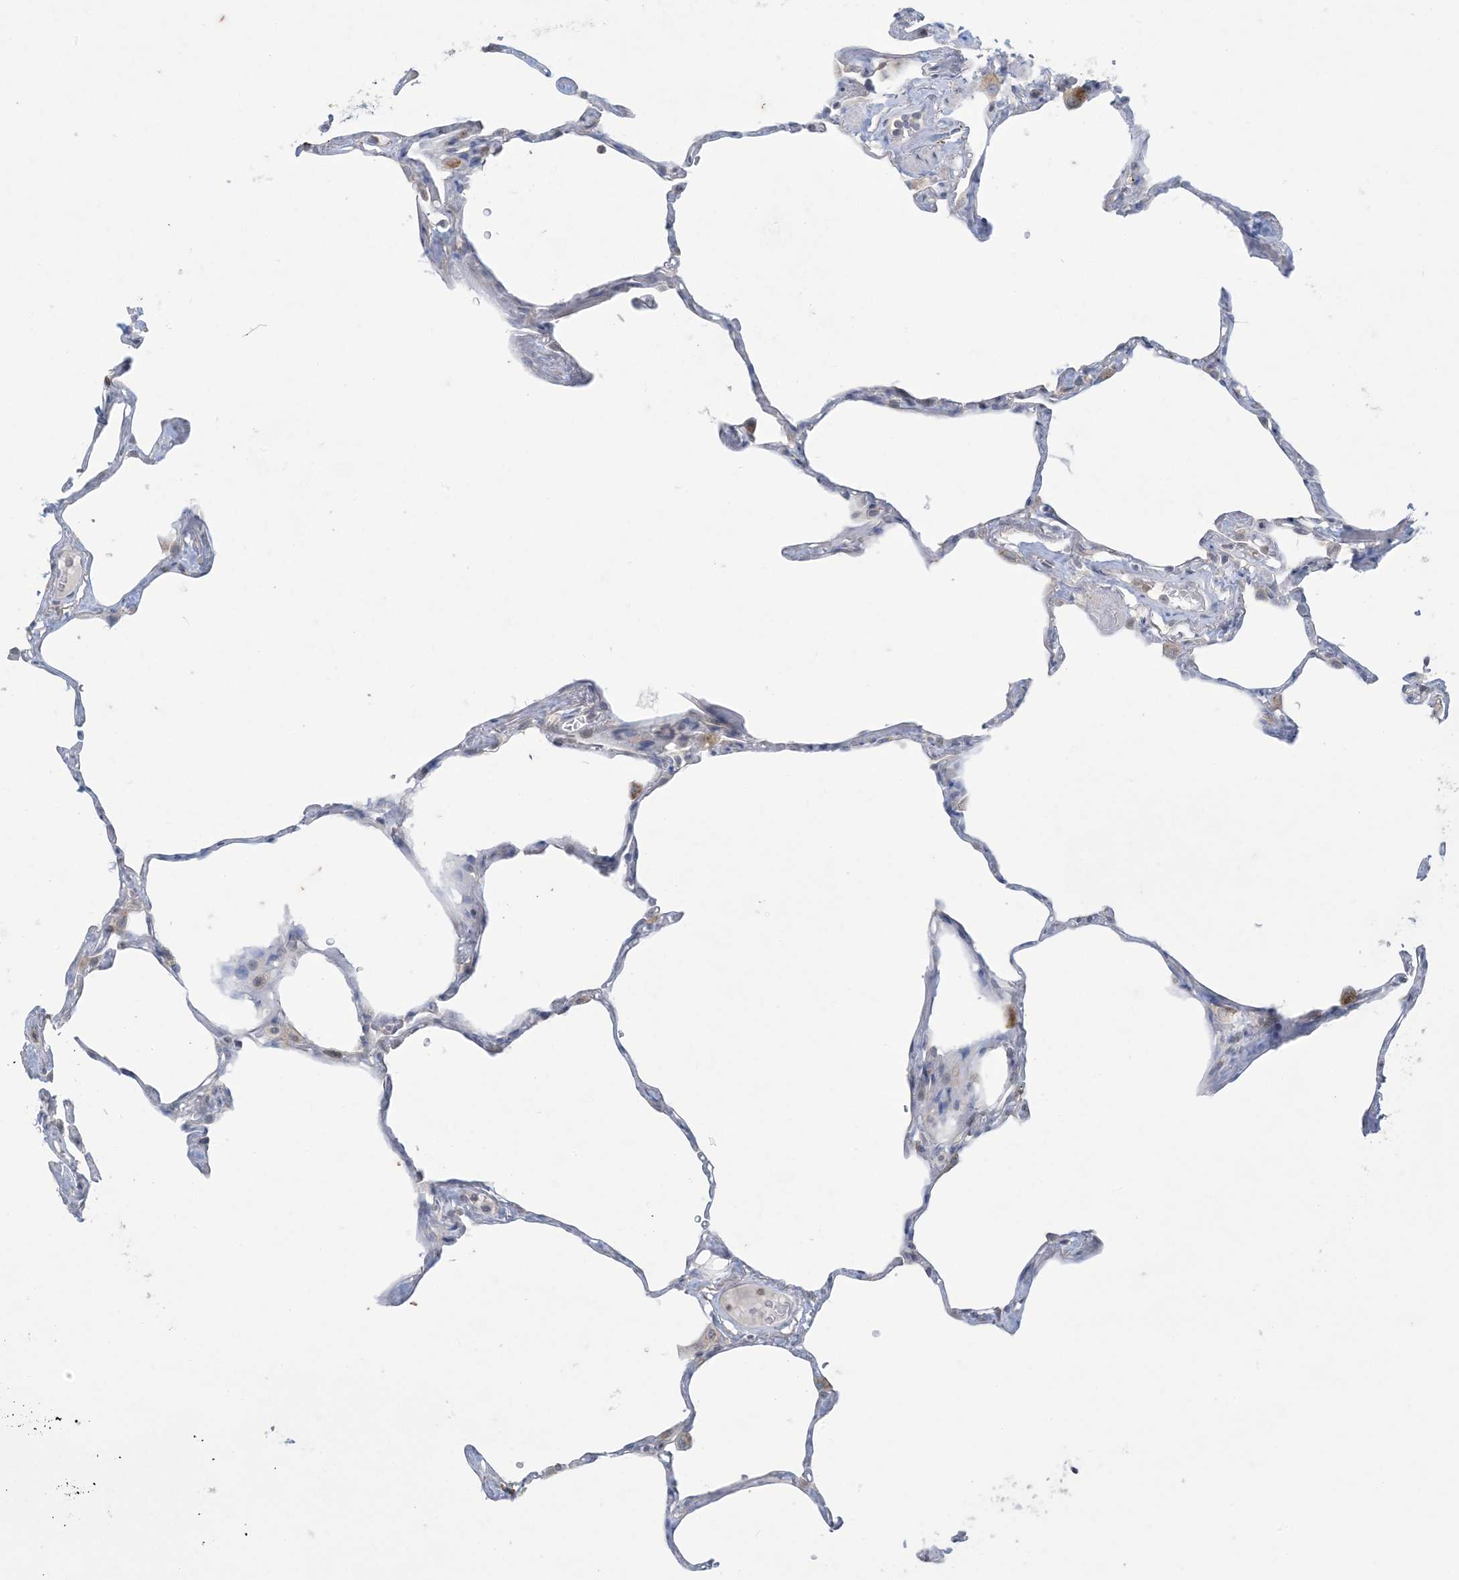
{"staining": {"intensity": "negative", "quantity": "none", "location": "none"}, "tissue": "lung", "cell_type": "Alveolar cells", "image_type": "normal", "snomed": [{"axis": "morphology", "description": "Normal tissue, NOS"}, {"axis": "topography", "description": "Lung"}], "caption": "Normal lung was stained to show a protein in brown. There is no significant positivity in alveolar cells.", "gene": "KIF3A", "patient": {"sex": "male", "age": 65}}